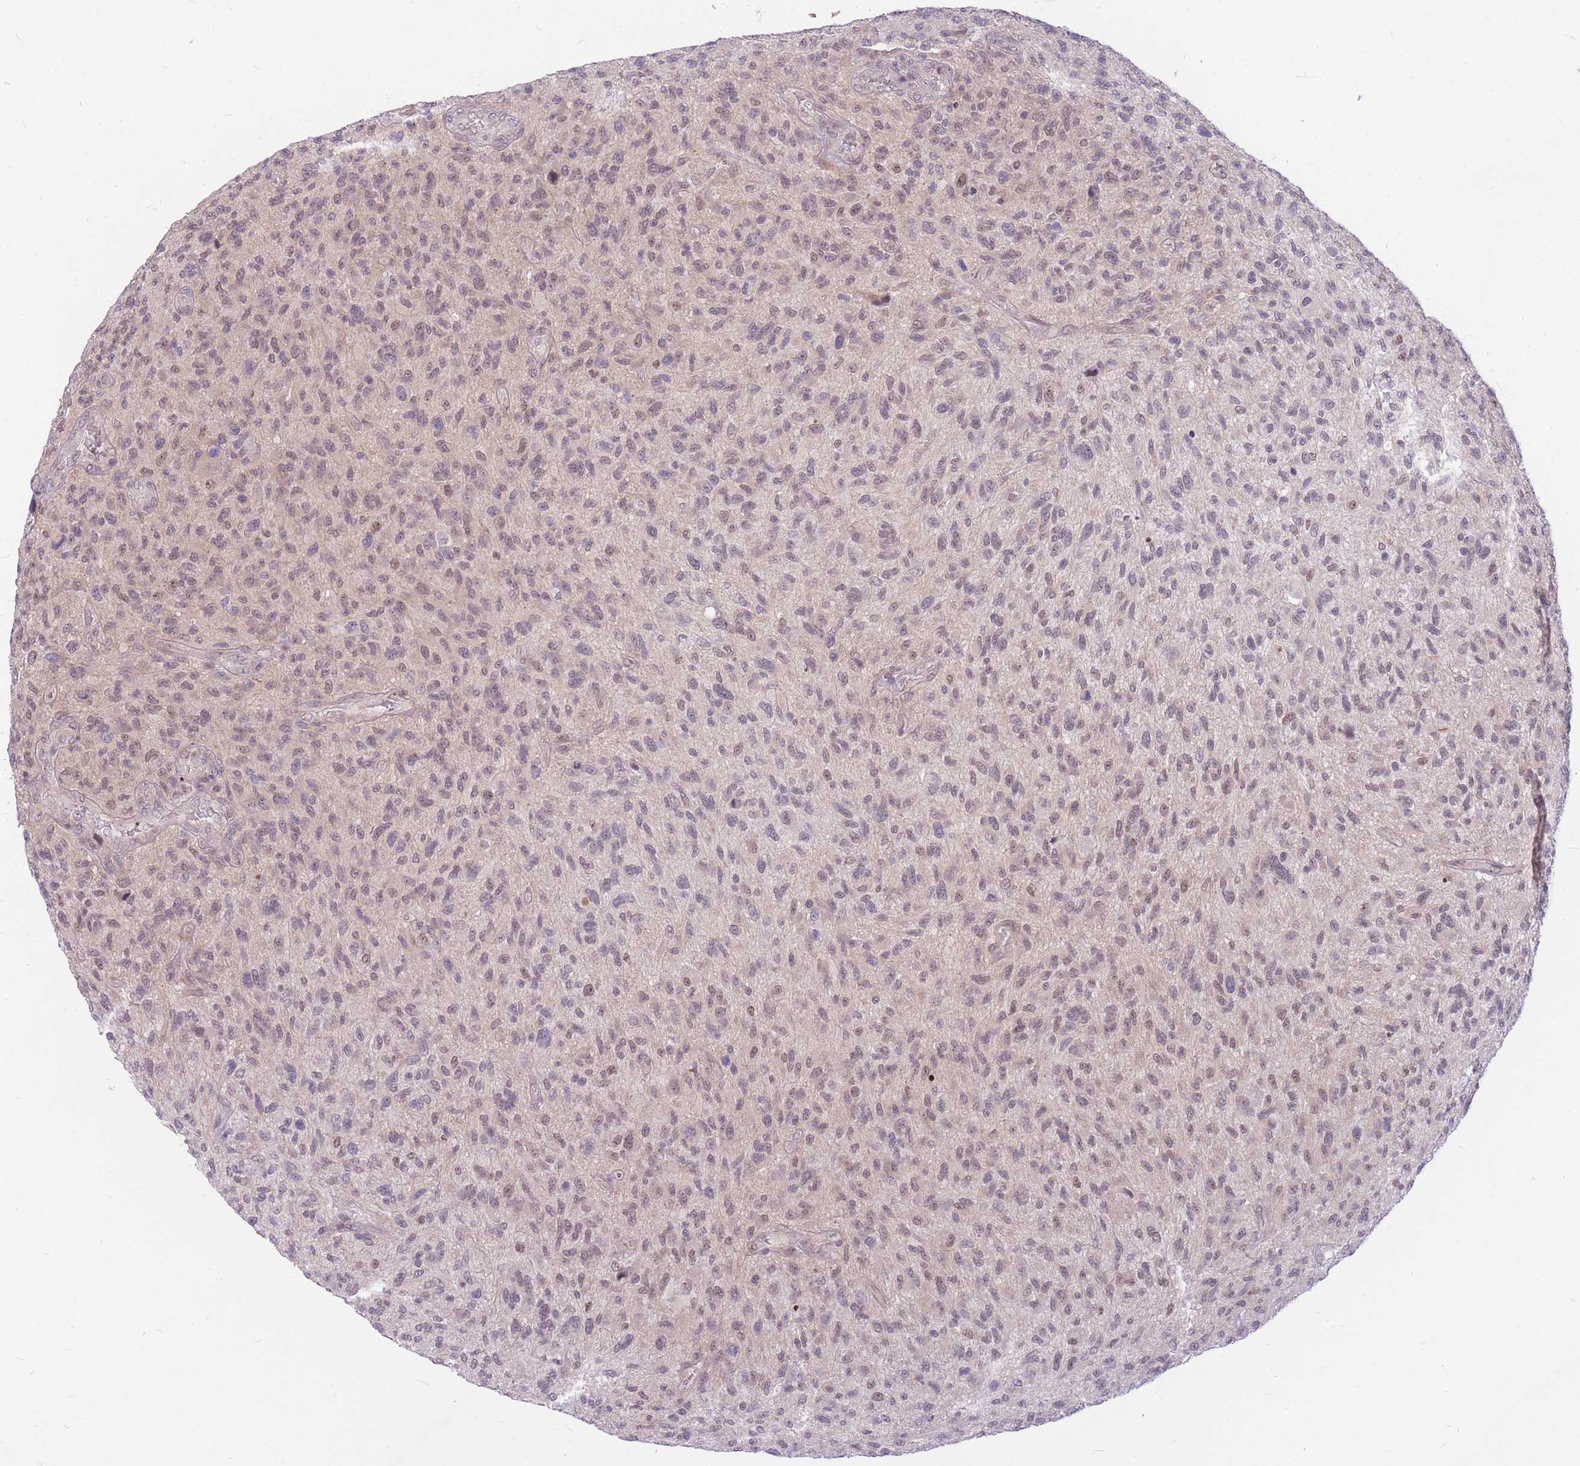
{"staining": {"intensity": "weak", "quantity": "<25%", "location": "nuclear"}, "tissue": "glioma", "cell_type": "Tumor cells", "image_type": "cancer", "snomed": [{"axis": "morphology", "description": "Glioma, malignant, High grade"}, {"axis": "topography", "description": "Brain"}], "caption": "The image displays no staining of tumor cells in malignant high-grade glioma.", "gene": "ERCC2", "patient": {"sex": "male", "age": 47}}